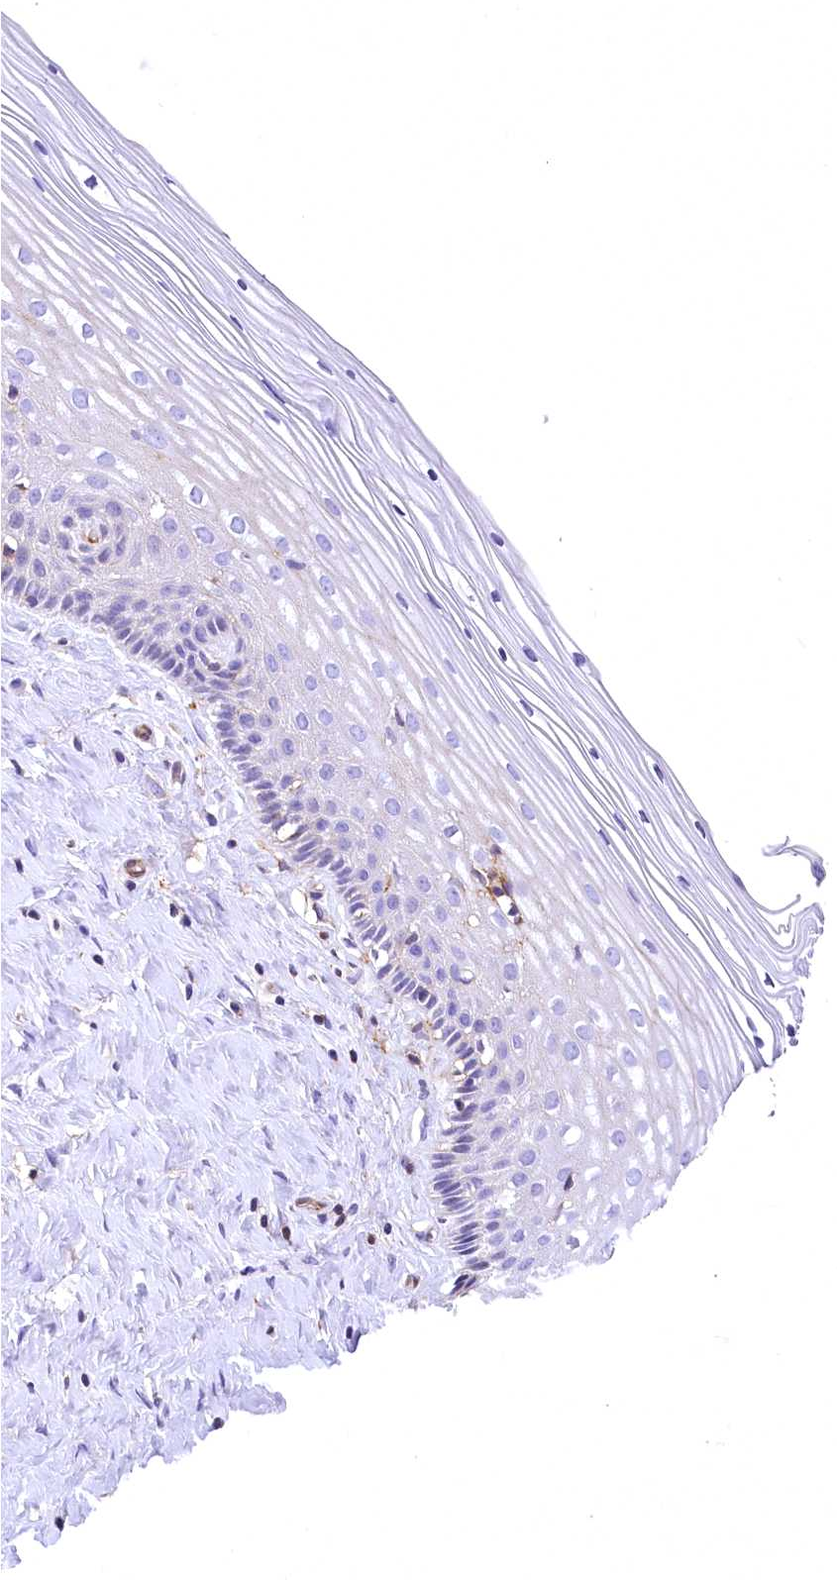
{"staining": {"intensity": "weak", "quantity": "<25%", "location": "cytoplasmic/membranous"}, "tissue": "cervix", "cell_type": "Glandular cells", "image_type": "normal", "snomed": [{"axis": "morphology", "description": "Normal tissue, NOS"}, {"axis": "topography", "description": "Cervix"}], "caption": "This is an immunohistochemistry (IHC) micrograph of benign cervix. There is no positivity in glandular cells.", "gene": "DPP3", "patient": {"sex": "female", "age": 33}}